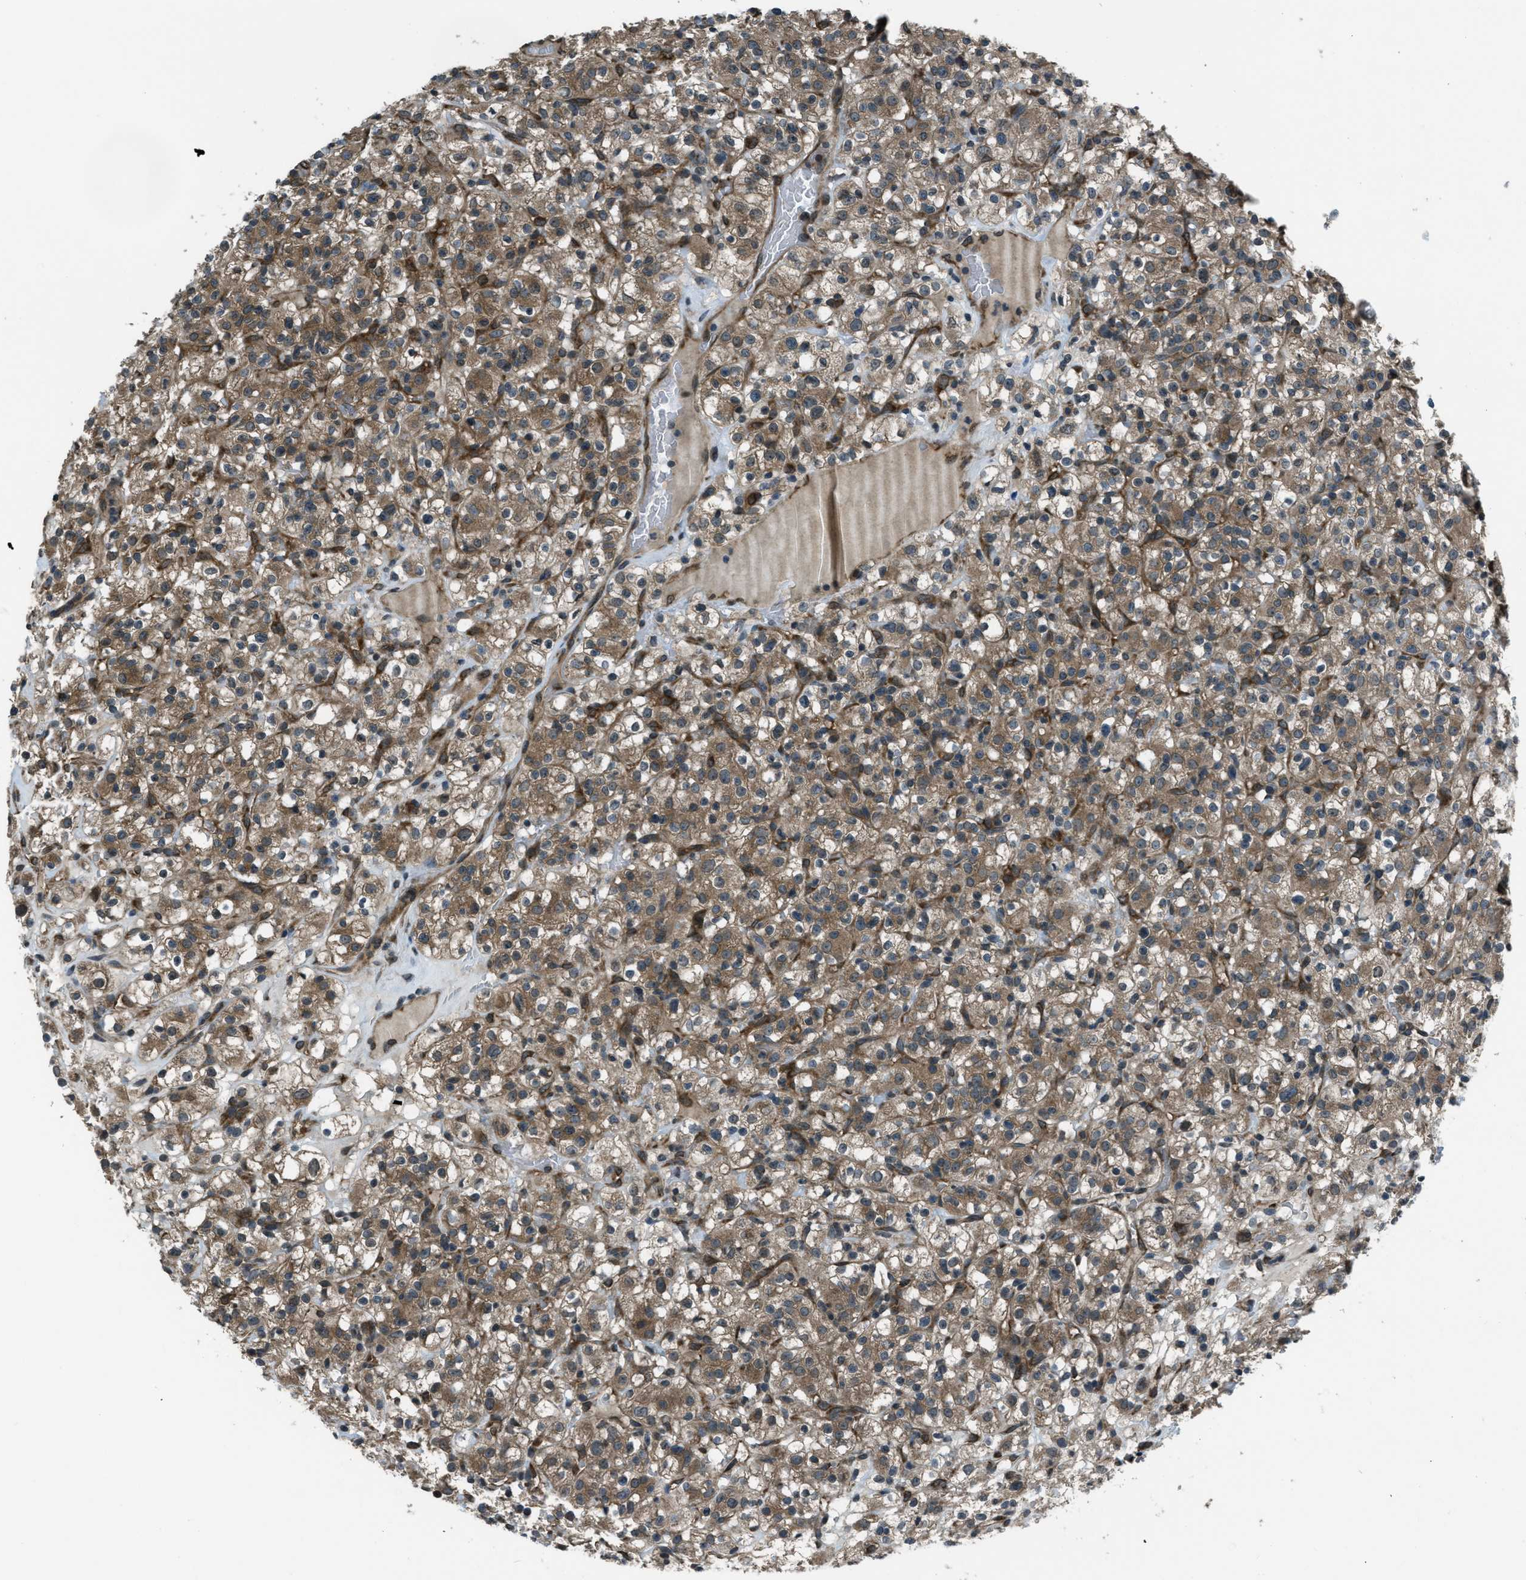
{"staining": {"intensity": "moderate", "quantity": ">75%", "location": "cytoplasmic/membranous"}, "tissue": "renal cancer", "cell_type": "Tumor cells", "image_type": "cancer", "snomed": [{"axis": "morphology", "description": "Normal tissue, NOS"}, {"axis": "morphology", "description": "Adenocarcinoma, NOS"}, {"axis": "topography", "description": "Kidney"}], "caption": "This is a photomicrograph of IHC staining of renal cancer (adenocarcinoma), which shows moderate expression in the cytoplasmic/membranous of tumor cells.", "gene": "ASAP2", "patient": {"sex": "female", "age": 72}}